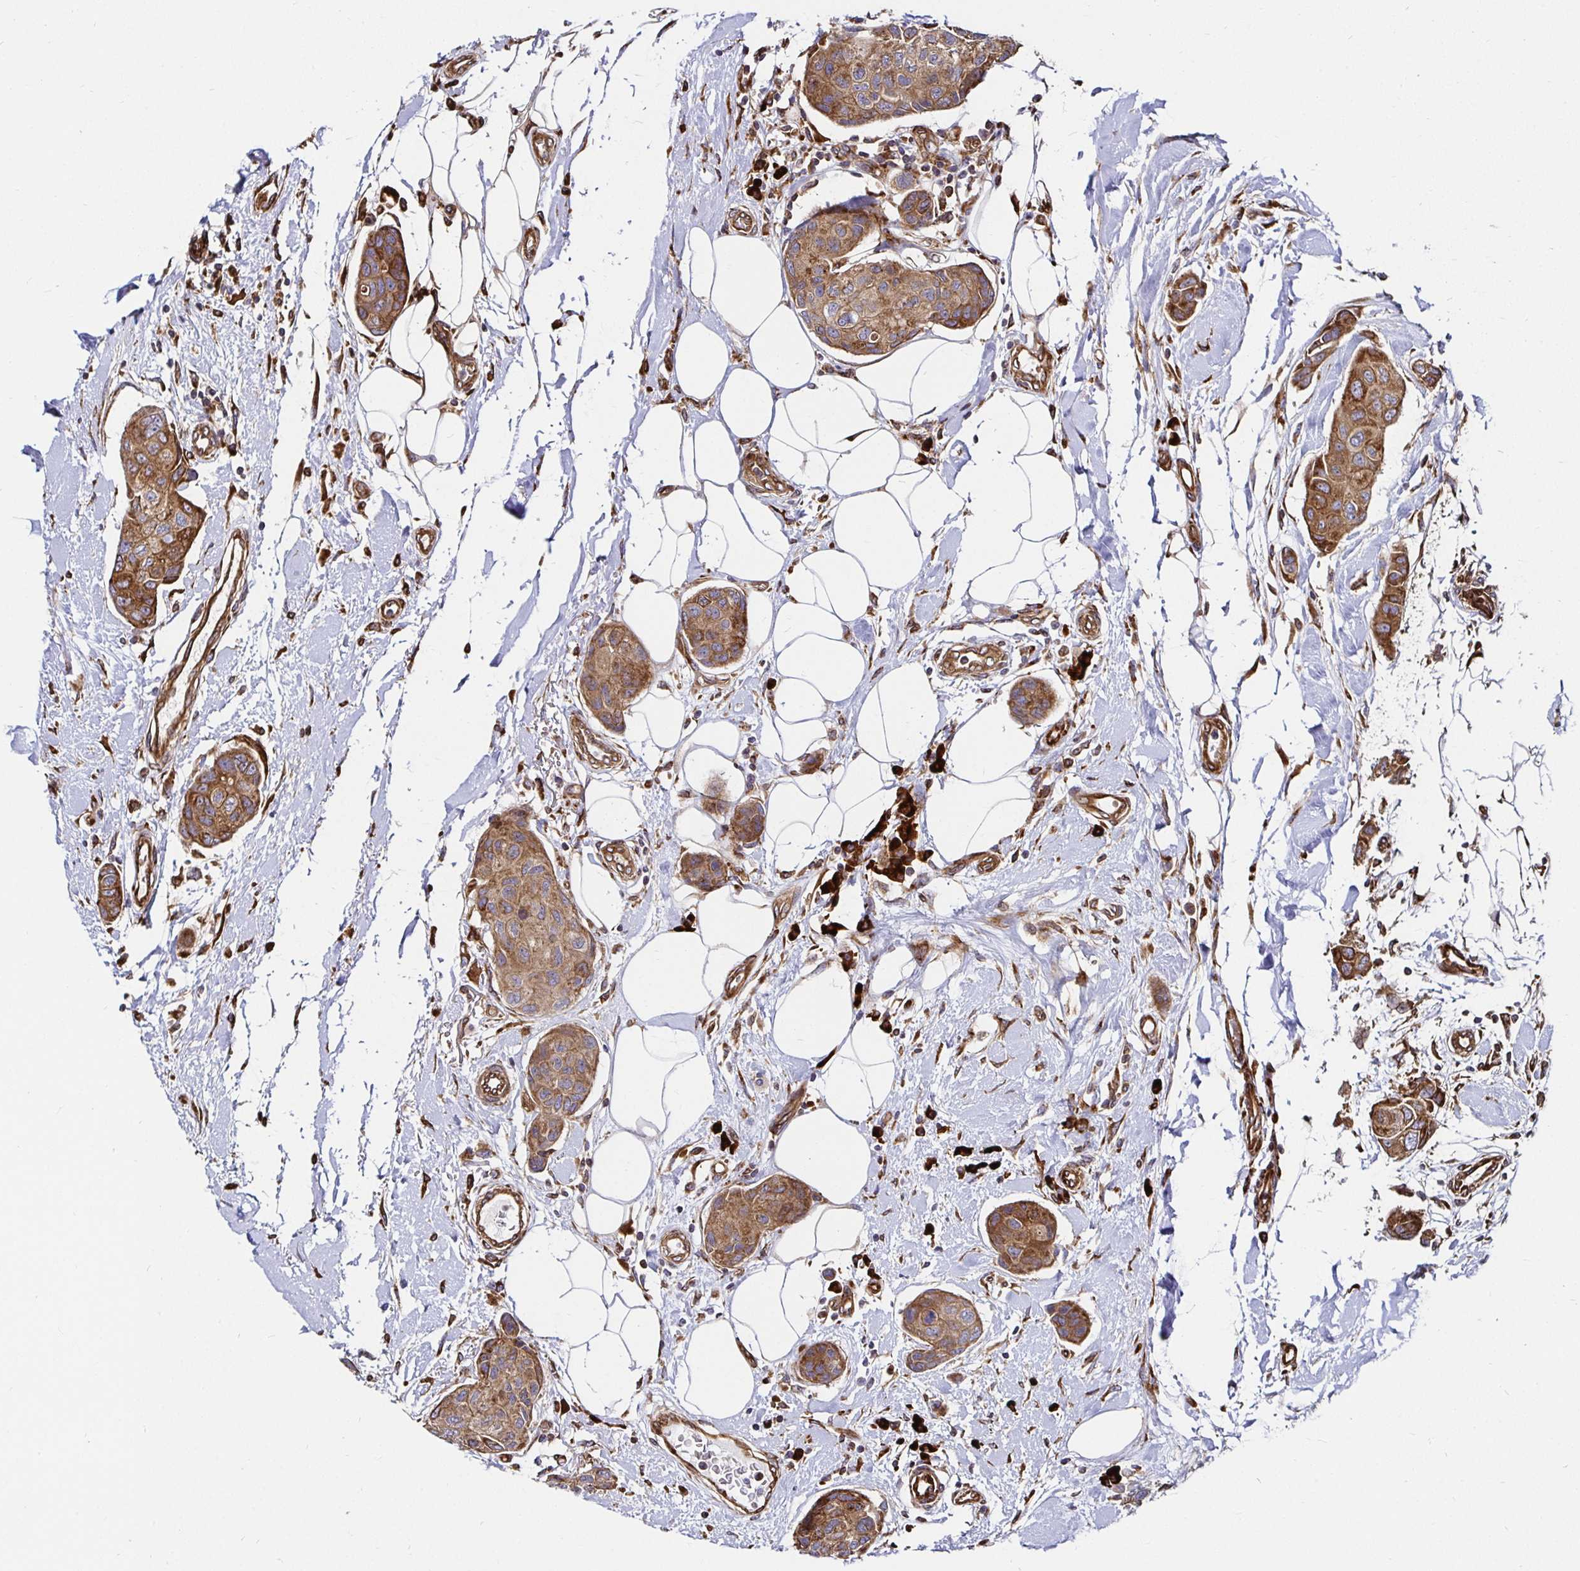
{"staining": {"intensity": "moderate", "quantity": ">75%", "location": "cytoplasmic/membranous"}, "tissue": "breast cancer", "cell_type": "Tumor cells", "image_type": "cancer", "snomed": [{"axis": "morphology", "description": "Duct carcinoma"}, {"axis": "topography", "description": "Breast"}, {"axis": "topography", "description": "Lymph node"}], "caption": "Human breast intraductal carcinoma stained for a protein (brown) displays moderate cytoplasmic/membranous positive expression in about >75% of tumor cells.", "gene": "SMYD3", "patient": {"sex": "female", "age": 80}}